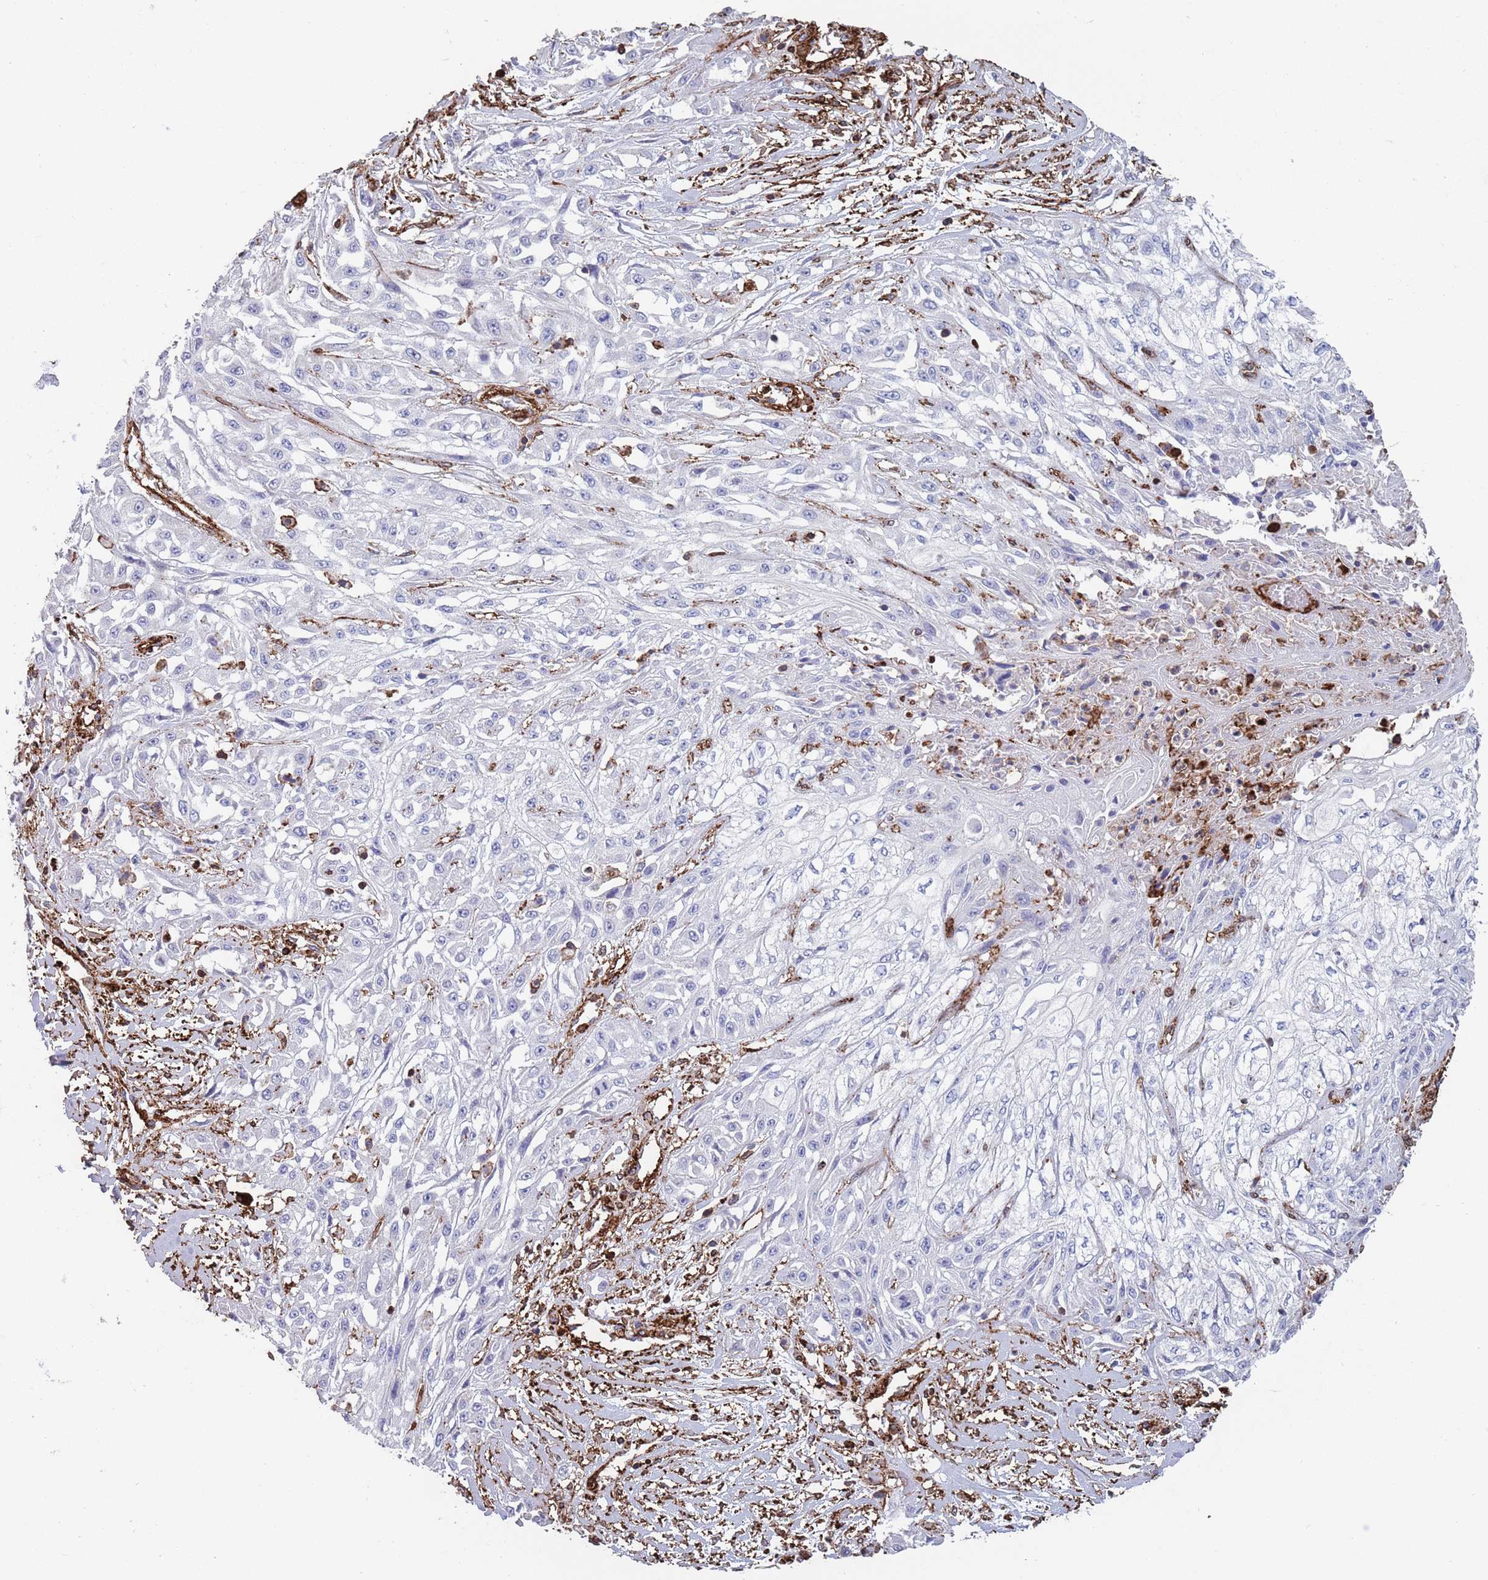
{"staining": {"intensity": "negative", "quantity": "none", "location": "none"}, "tissue": "skin cancer", "cell_type": "Tumor cells", "image_type": "cancer", "snomed": [{"axis": "morphology", "description": "Squamous cell carcinoma, NOS"}, {"axis": "morphology", "description": "Squamous cell carcinoma, metastatic, NOS"}, {"axis": "topography", "description": "Skin"}, {"axis": "topography", "description": "Lymph node"}], "caption": "IHC photomicrograph of skin cancer stained for a protein (brown), which exhibits no staining in tumor cells.", "gene": "RNF144A", "patient": {"sex": "male", "age": 75}}